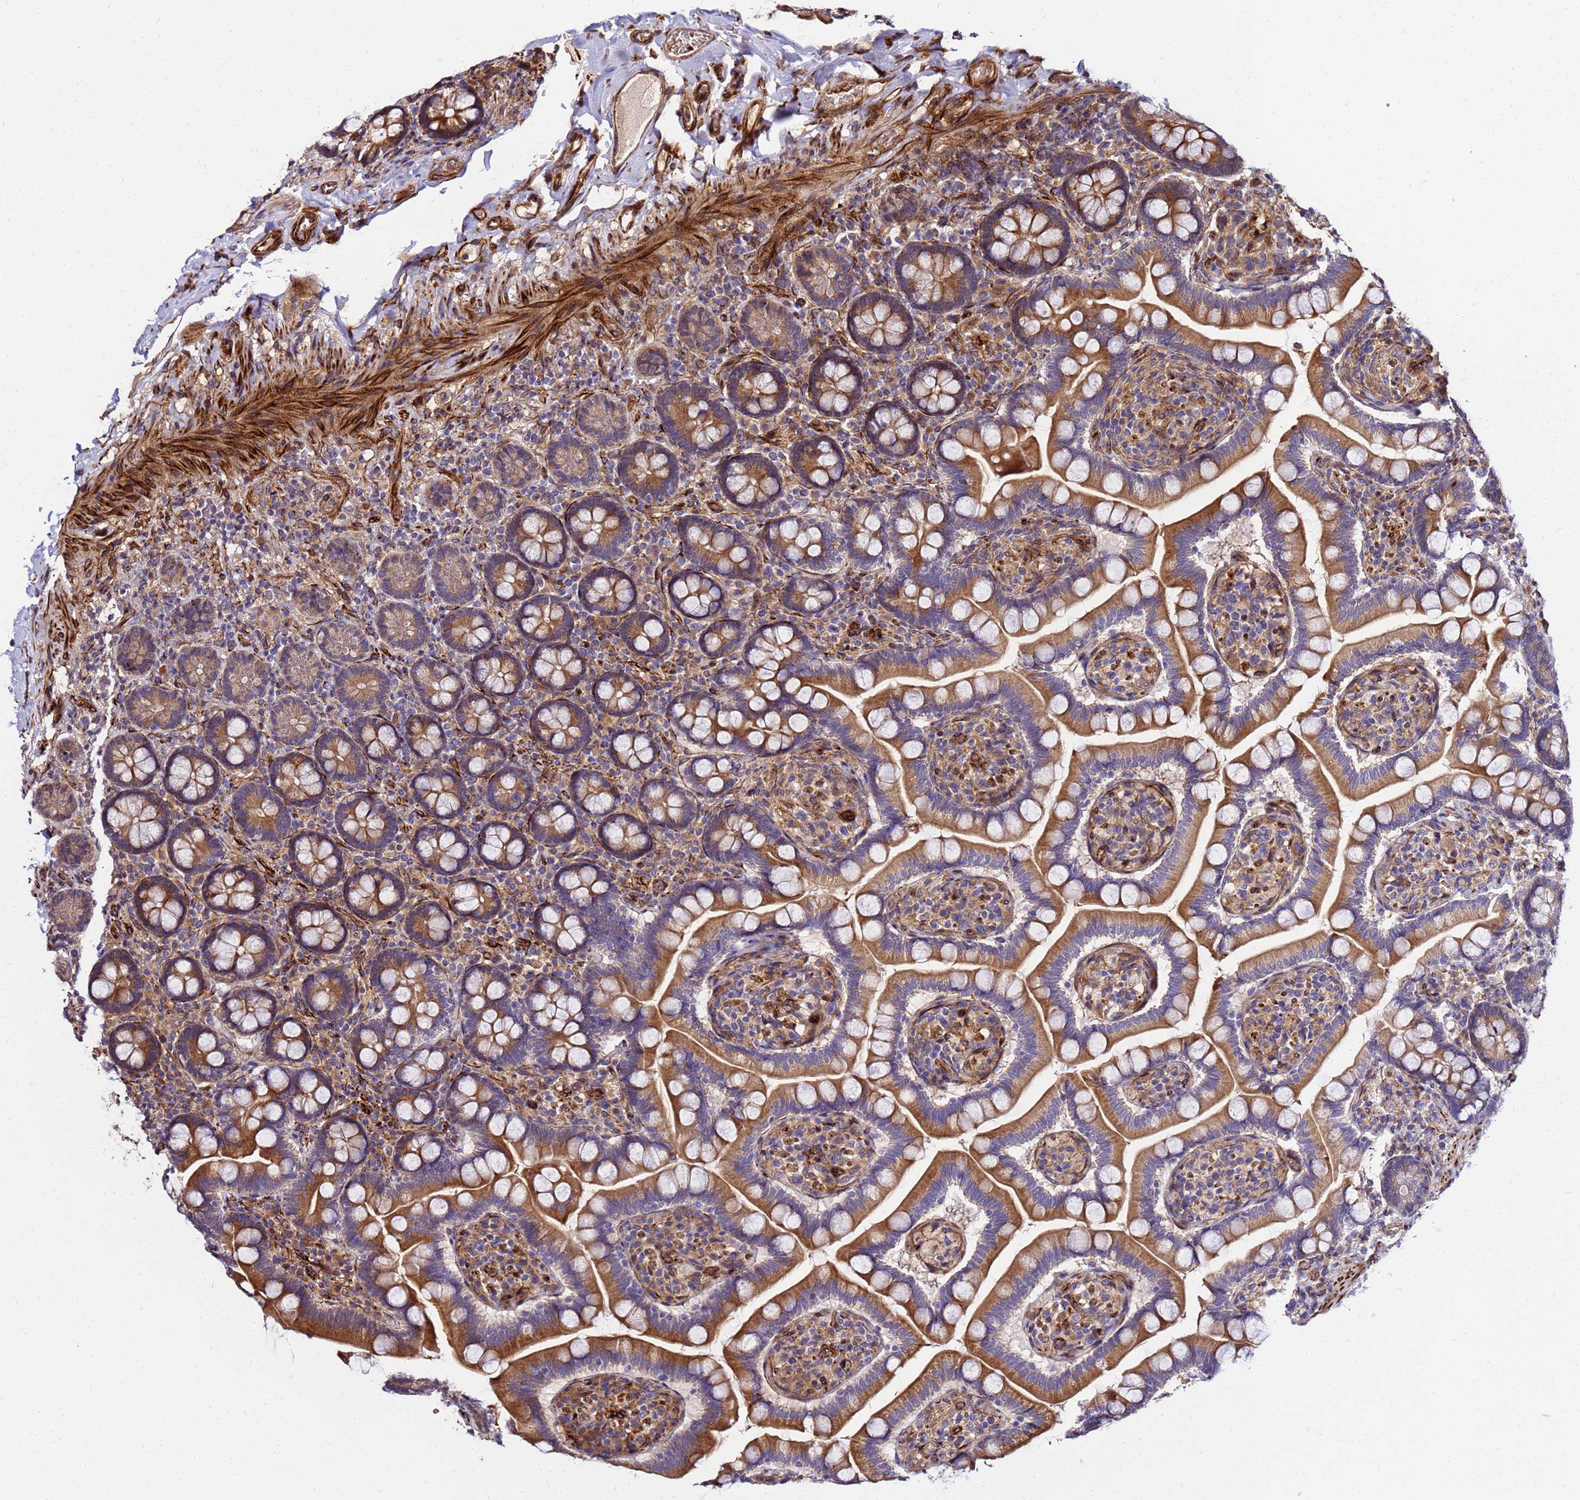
{"staining": {"intensity": "strong", "quantity": ">75%", "location": "cytoplasmic/membranous"}, "tissue": "small intestine", "cell_type": "Glandular cells", "image_type": "normal", "snomed": [{"axis": "morphology", "description": "Normal tissue, NOS"}, {"axis": "topography", "description": "Small intestine"}], "caption": "An IHC image of benign tissue is shown. Protein staining in brown shows strong cytoplasmic/membranous positivity in small intestine within glandular cells.", "gene": "WWC2", "patient": {"sex": "female", "age": 64}}